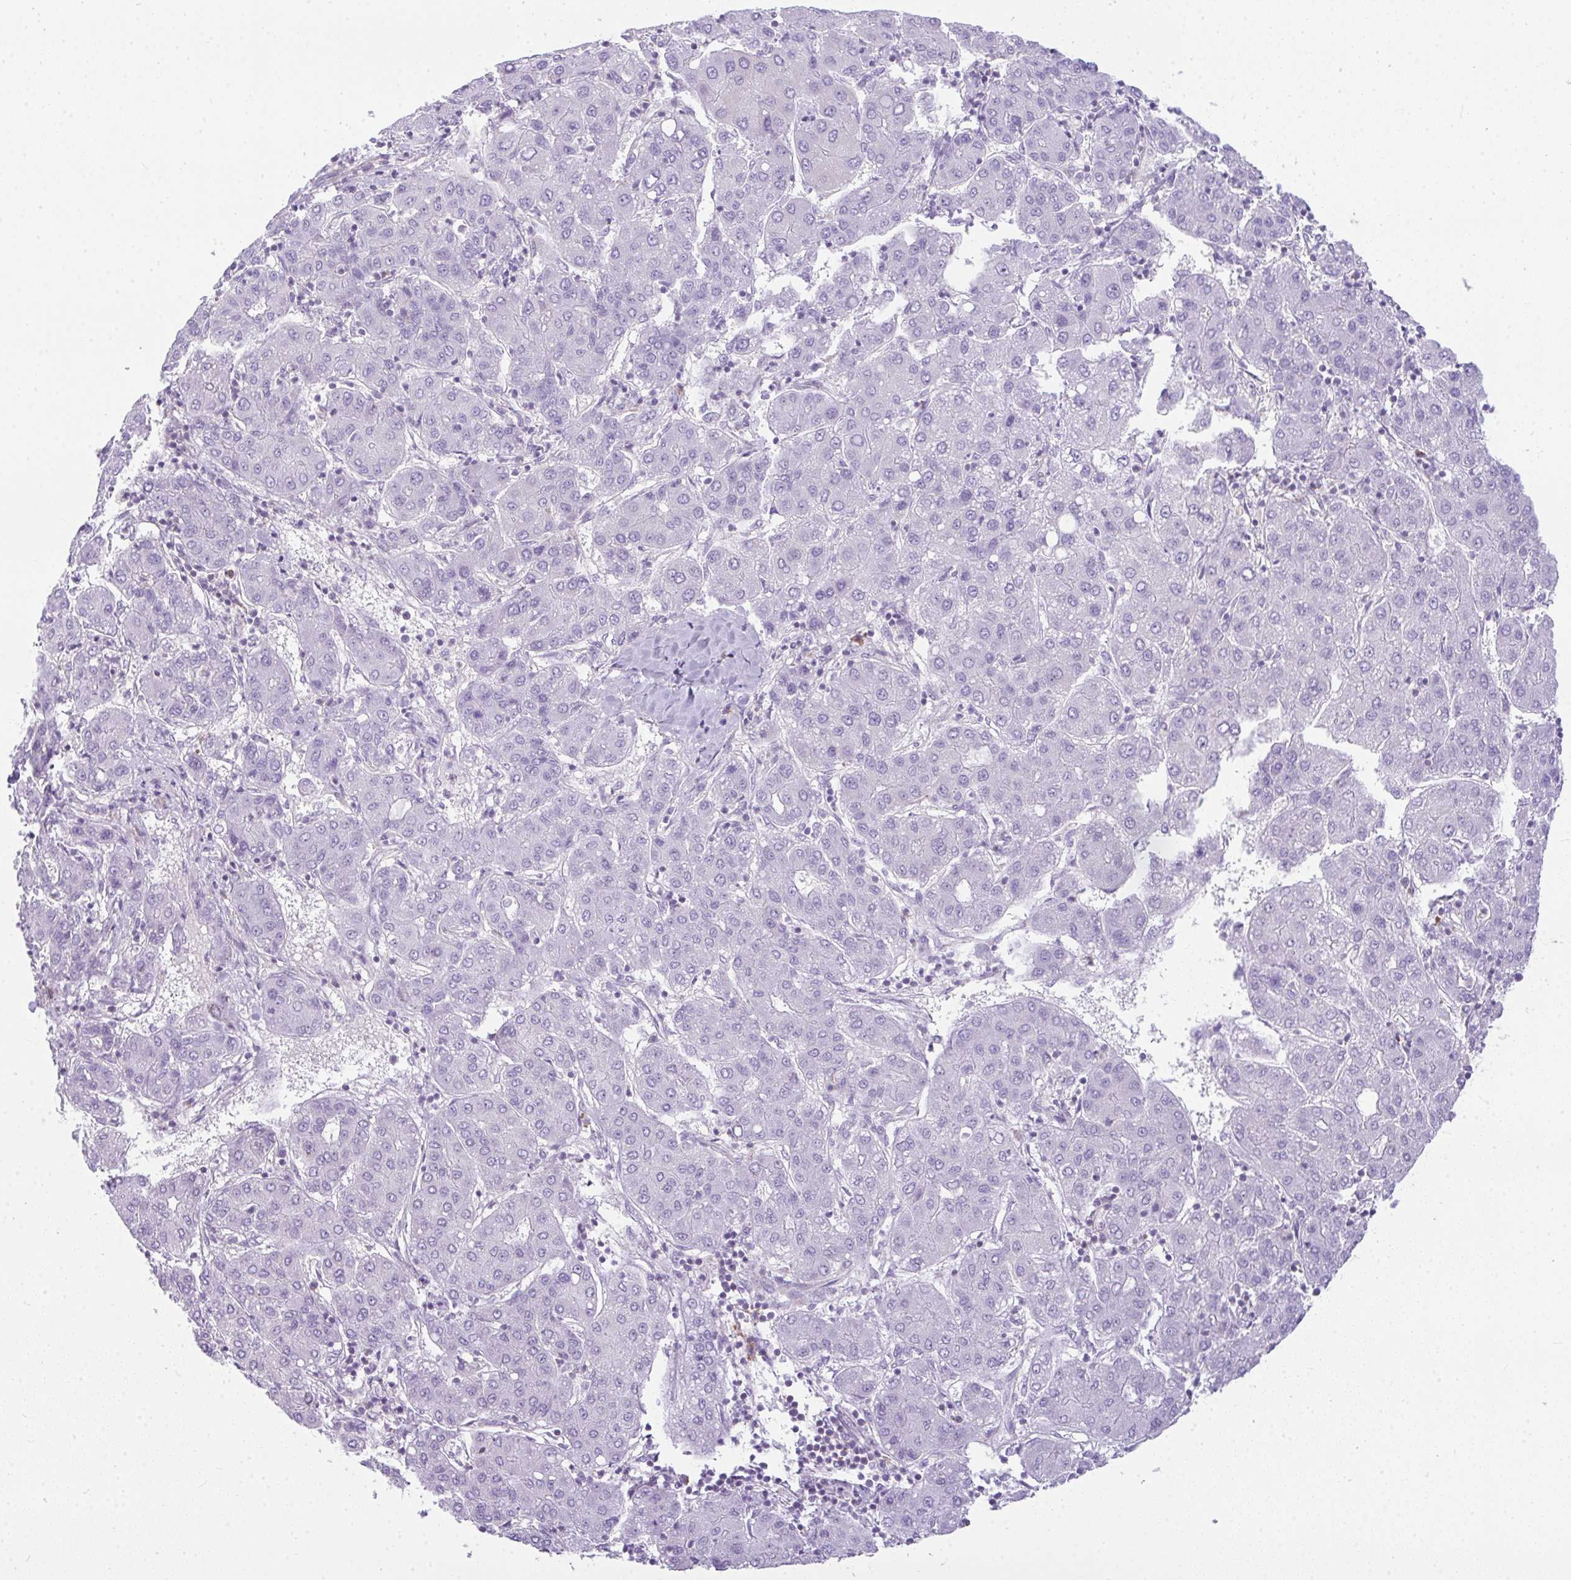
{"staining": {"intensity": "negative", "quantity": "none", "location": "none"}, "tissue": "liver cancer", "cell_type": "Tumor cells", "image_type": "cancer", "snomed": [{"axis": "morphology", "description": "Carcinoma, Hepatocellular, NOS"}, {"axis": "topography", "description": "Liver"}], "caption": "High magnification brightfield microscopy of hepatocellular carcinoma (liver) stained with DAB (brown) and counterstained with hematoxylin (blue): tumor cells show no significant positivity.", "gene": "CDRT15", "patient": {"sex": "male", "age": 65}}